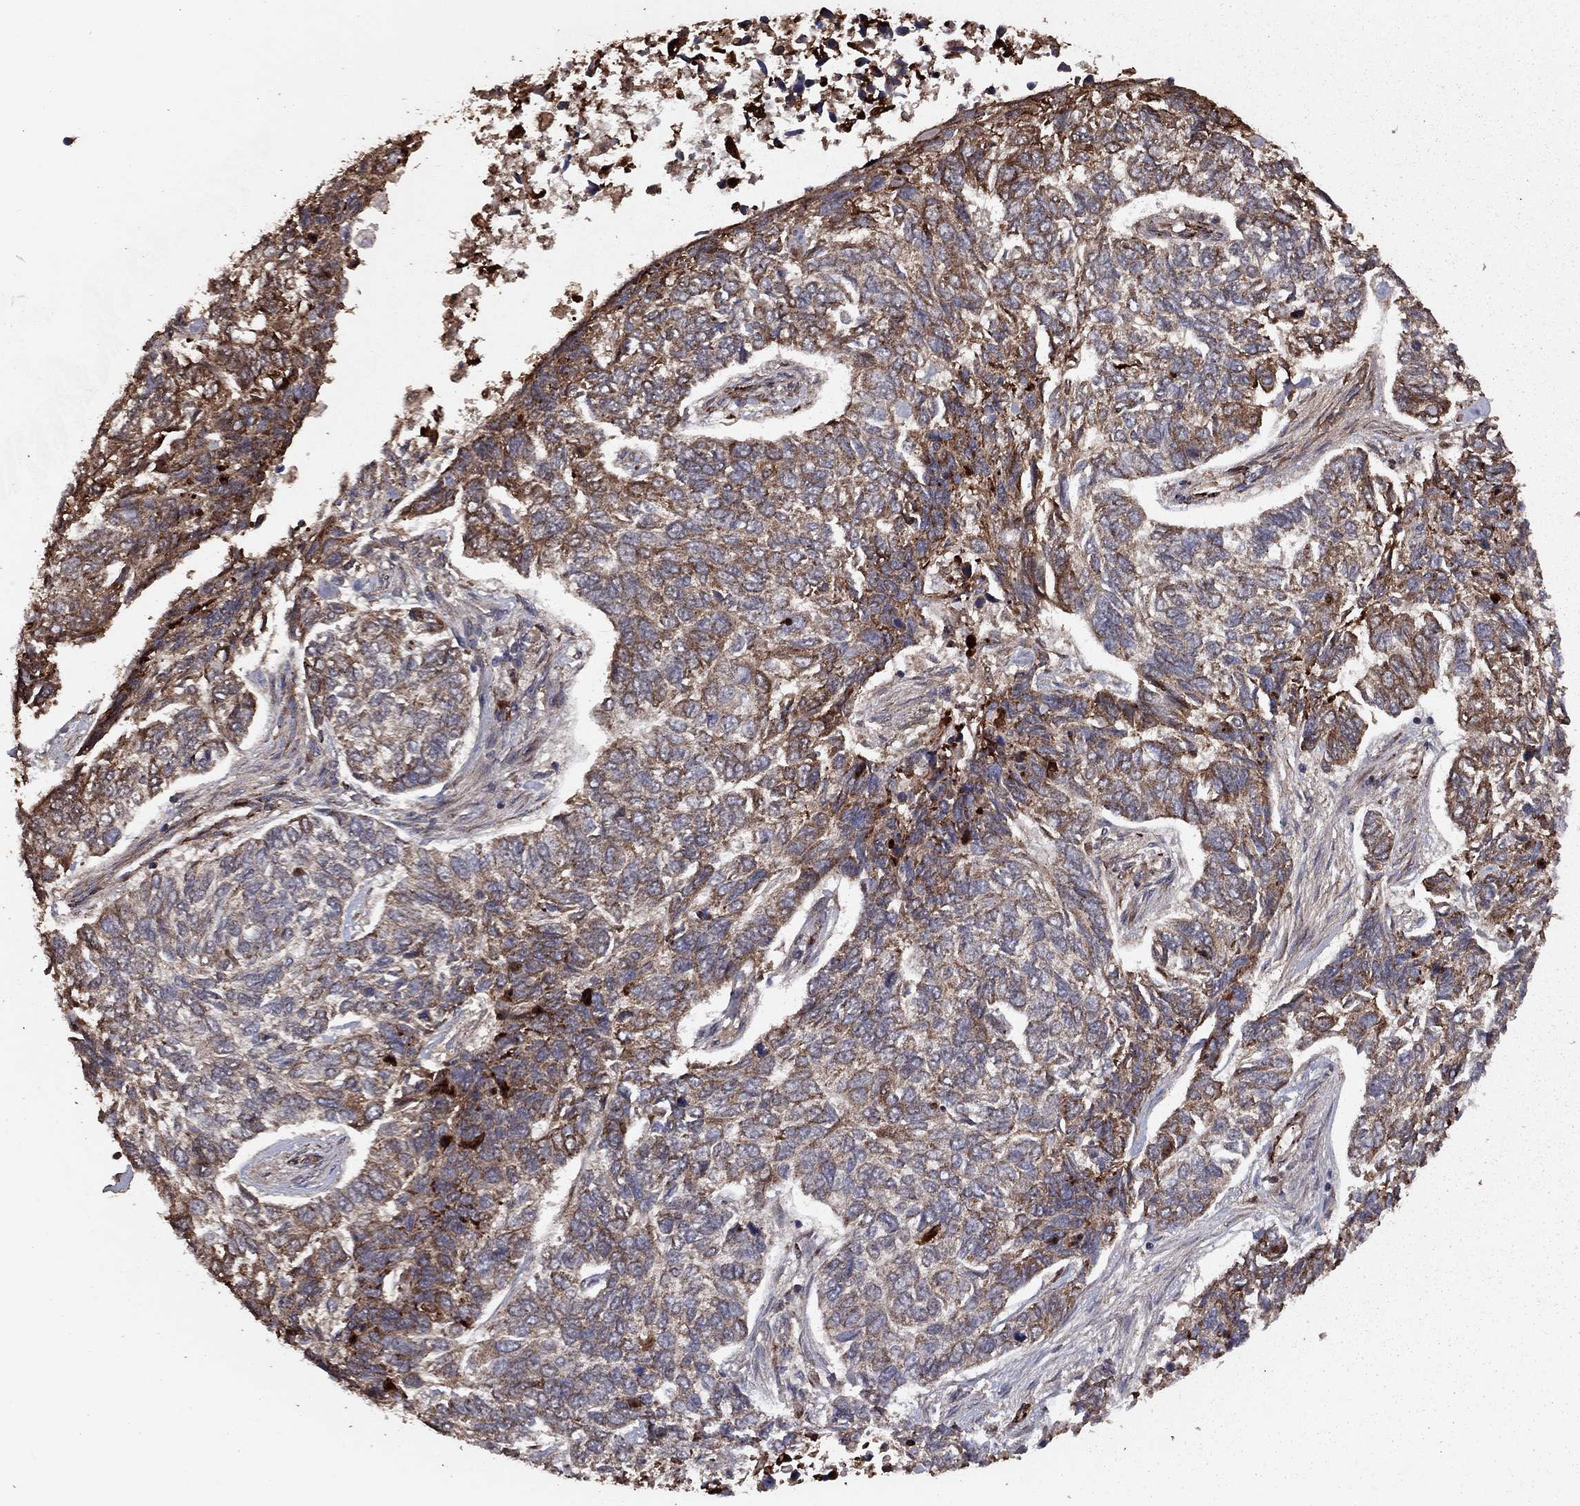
{"staining": {"intensity": "moderate", "quantity": "25%-75%", "location": "cytoplasmic/membranous"}, "tissue": "skin cancer", "cell_type": "Tumor cells", "image_type": "cancer", "snomed": [{"axis": "morphology", "description": "Basal cell carcinoma"}, {"axis": "topography", "description": "Skin"}], "caption": "Immunohistochemical staining of basal cell carcinoma (skin) exhibits moderate cytoplasmic/membranous protein expression in about 25%-75% of tumor cells.", "gene": "COL18A1", "patient": {"sex": "female", "age": 65}}